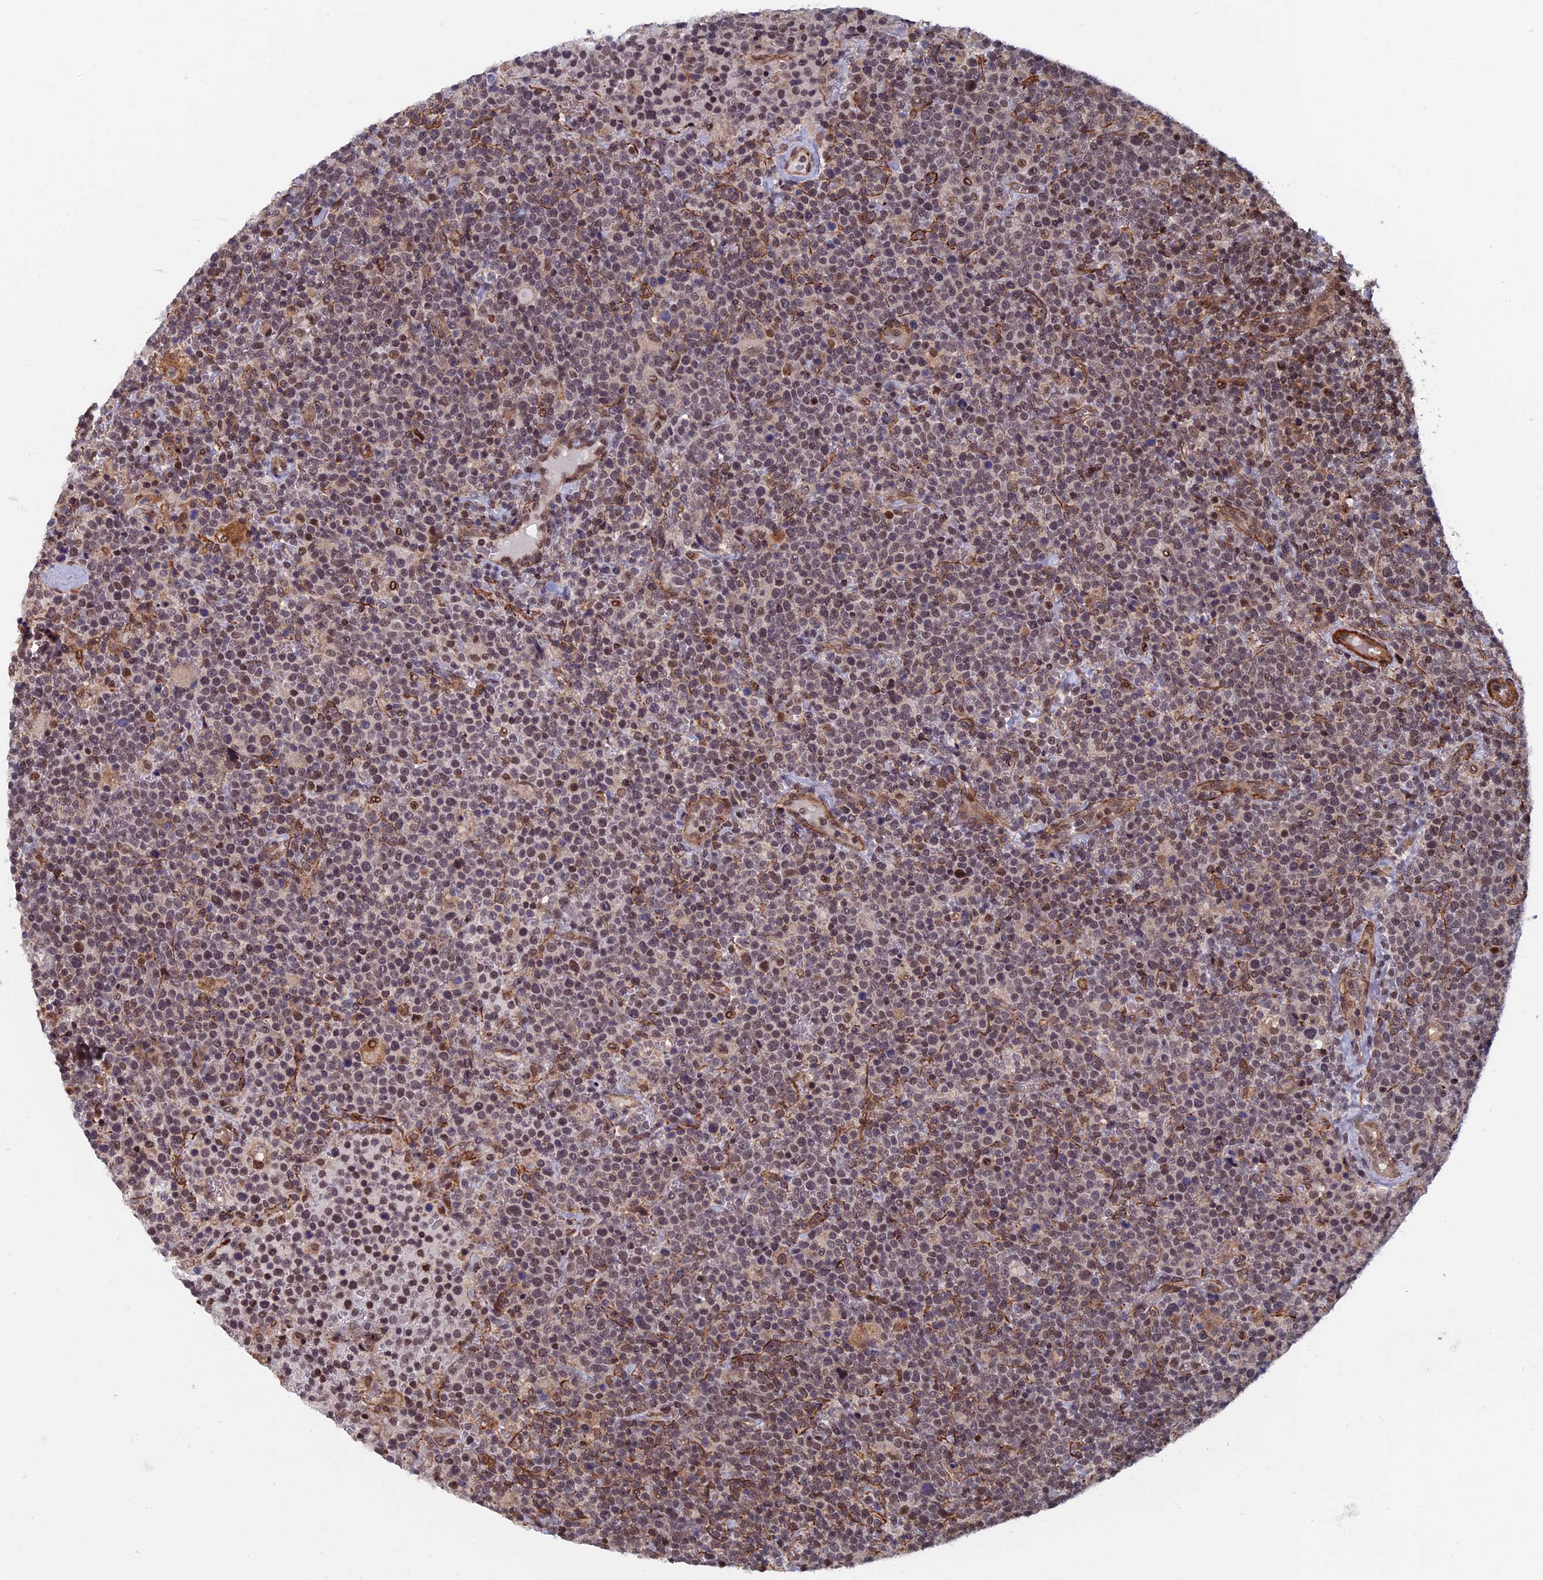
{"staining": {"intensity": "moderate", "quantity": "25%-75%", "location": "nuclear"}, "tissue": "lymphoma", "cell_type": "Tumor cells", "image_type": "cancer", "snomed": [{"axis": "morphology", "description": "Malignant lymphoma, non-Hodgkin's type, High grade"}, {"axis": "topography", "description": "Lymph node"}], "caption": "IHC photomicrograph of human malignant lymphoma, non-Hodgkin's type (high-grade) stained for a protein (brown), which exhibits medium levels of moderate nuclear expression in about 25%-75% of tumor cells.", "gene": "CTDP1", "patient": {"sex": "male", "age": 61}}